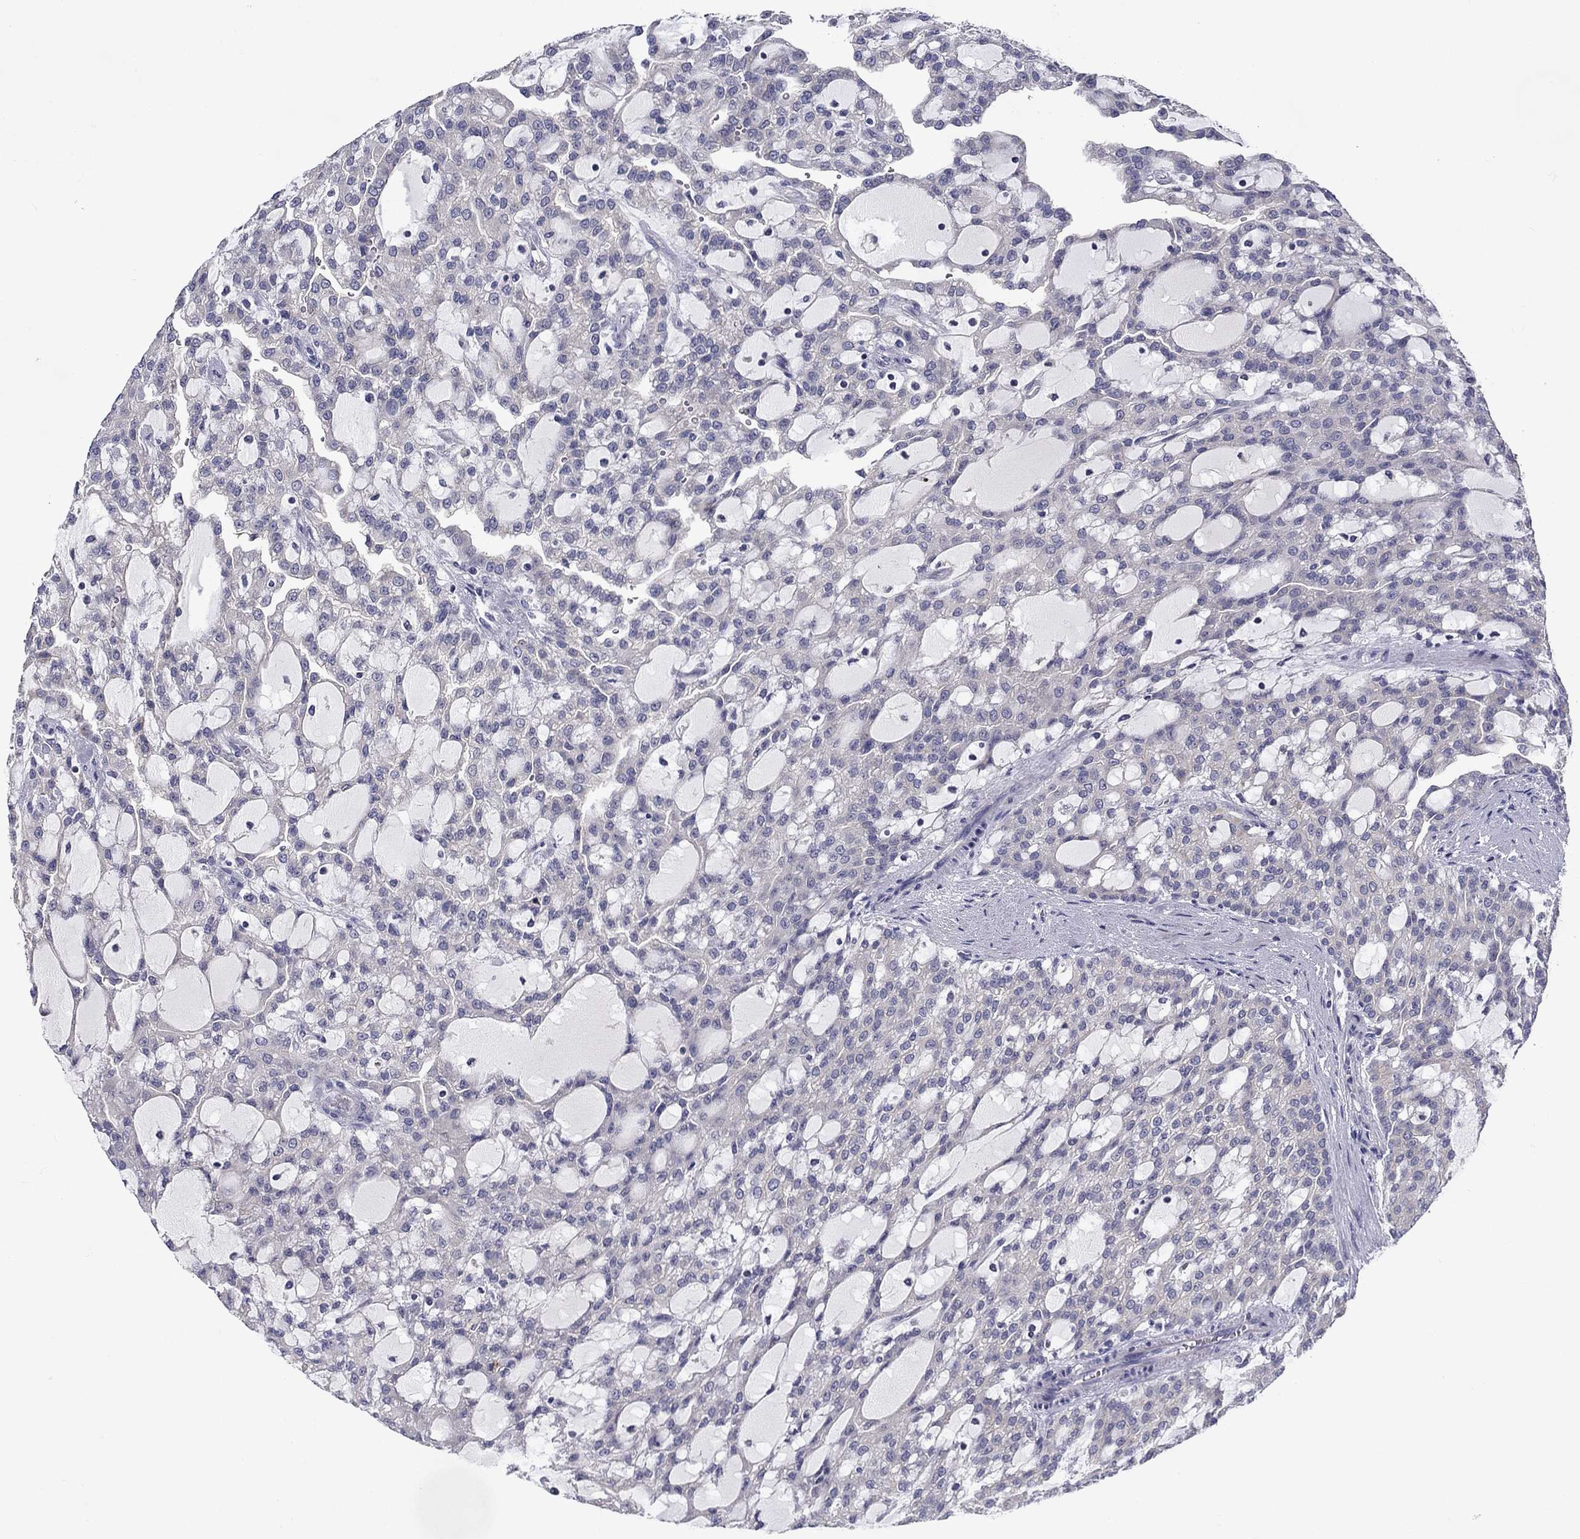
{"staining": {"intensity": "negative", "quantity": "none", "location": "none"}, "tissue": "renal cancer", "cell_type": "Tumor cells", "image_type": "cancer", "snomed": [{"axis": "morphology", "description": "Adenocarcinoma, NOS"}, {"axis": "topography", "description": "Kidney"}], "caption": "IHC photomicrograph of human renal cancer (adenocarcinoma) stained for a protein (brown), which shows no staining in tumor cells.", "gene": "SPATA7", "patient": {"sex": "male", "age": 63}}